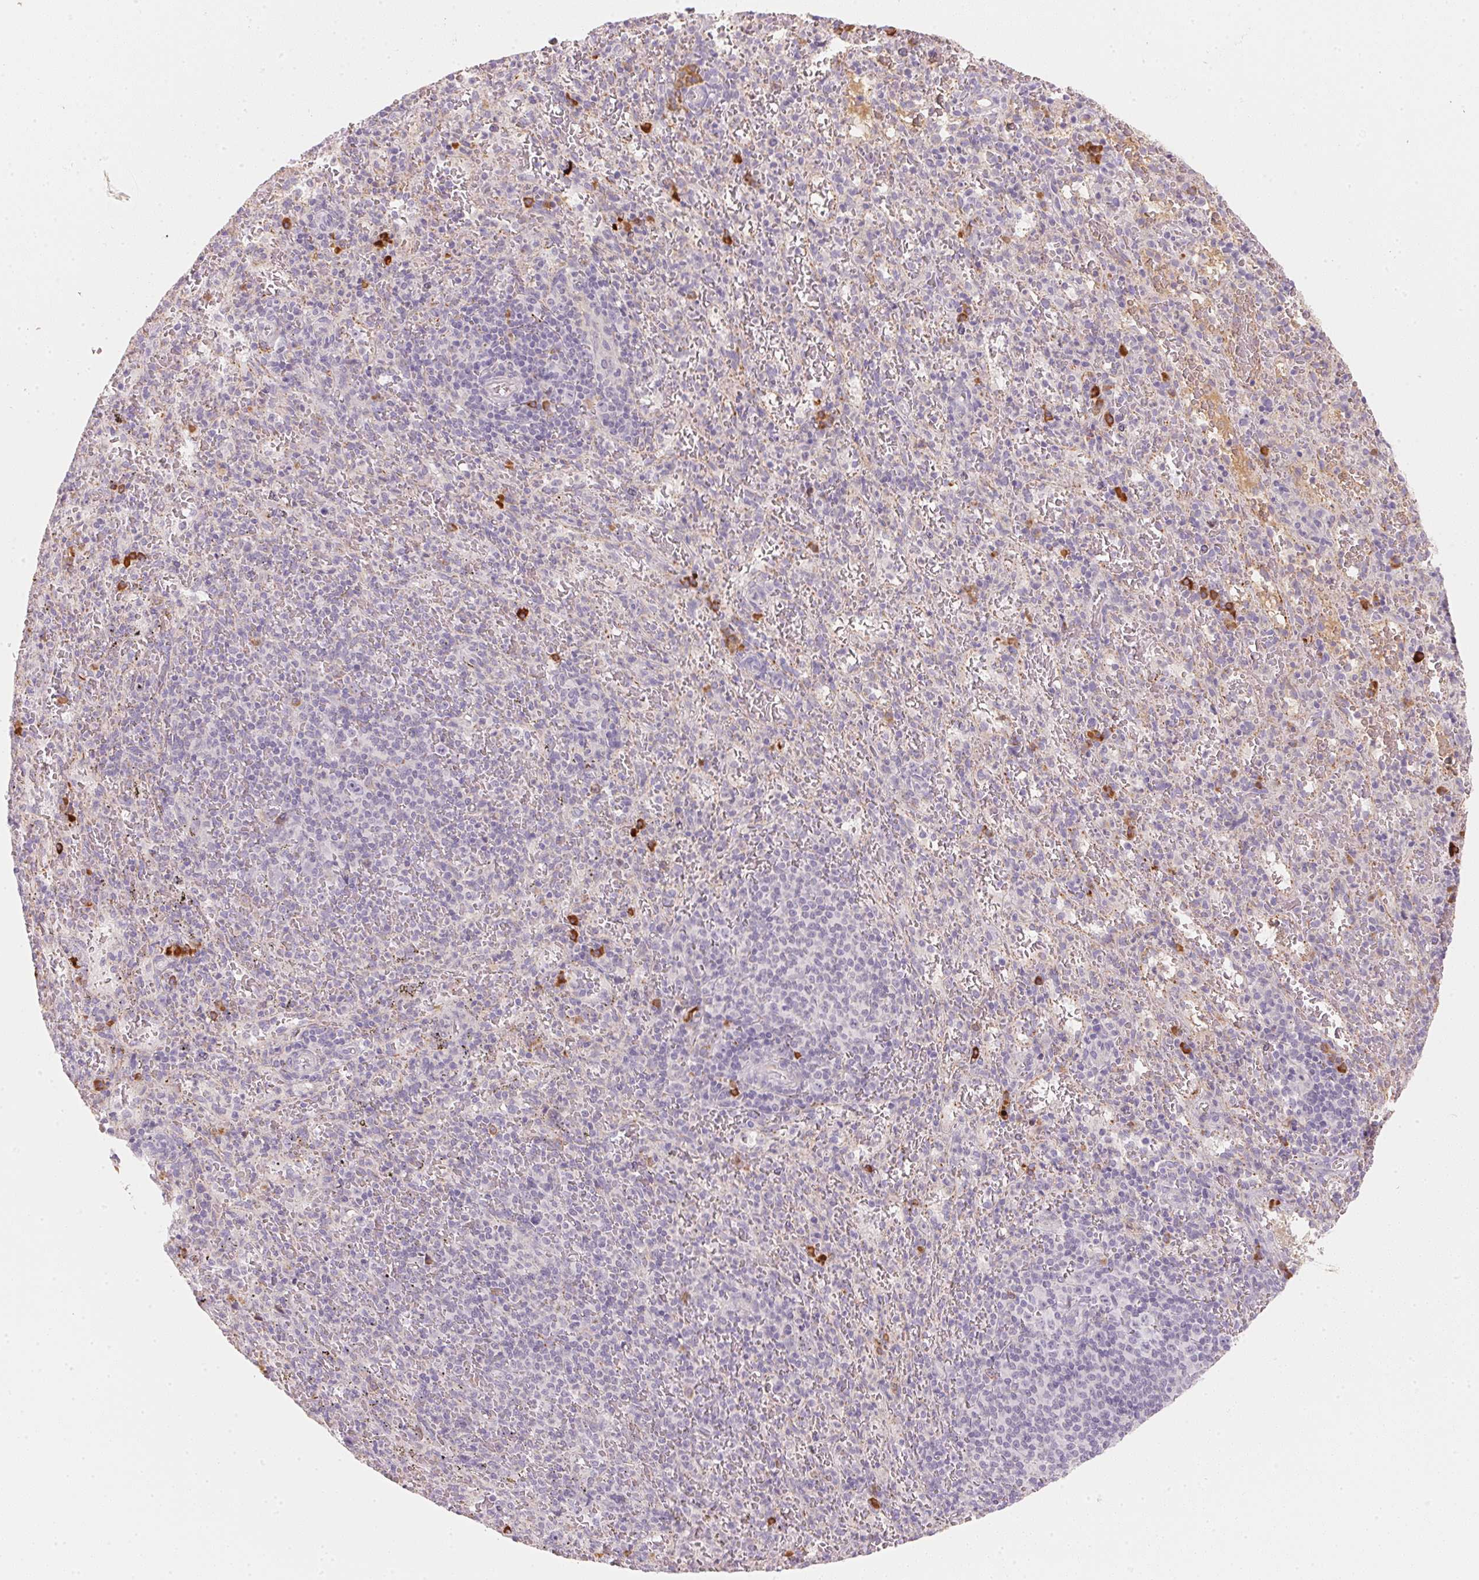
{"staining": {"intensity": "negative", "quantity": "none", "location": "none"}, "tissue": "spleen", "cell_type": "Cells in red pulp", "image_type": "normal", "snomed": [{"axis": "morphology", "description": "Normal tissue, NOS"}, {"axis": "topography", "description": "Spleen"}], "caption": "Immunohistochemical staining of benign spleen shows no significant expression in cells in red pulp. (Stains: DAB (3,3'-diaminobenzidine) immunohistochemistry (IHC) with hematoxylin counter stain, Microscopy: brightfield microscopy at high magnification).", "gene": "RMDN2", "patient": {"sex": "male", "age": 57}}